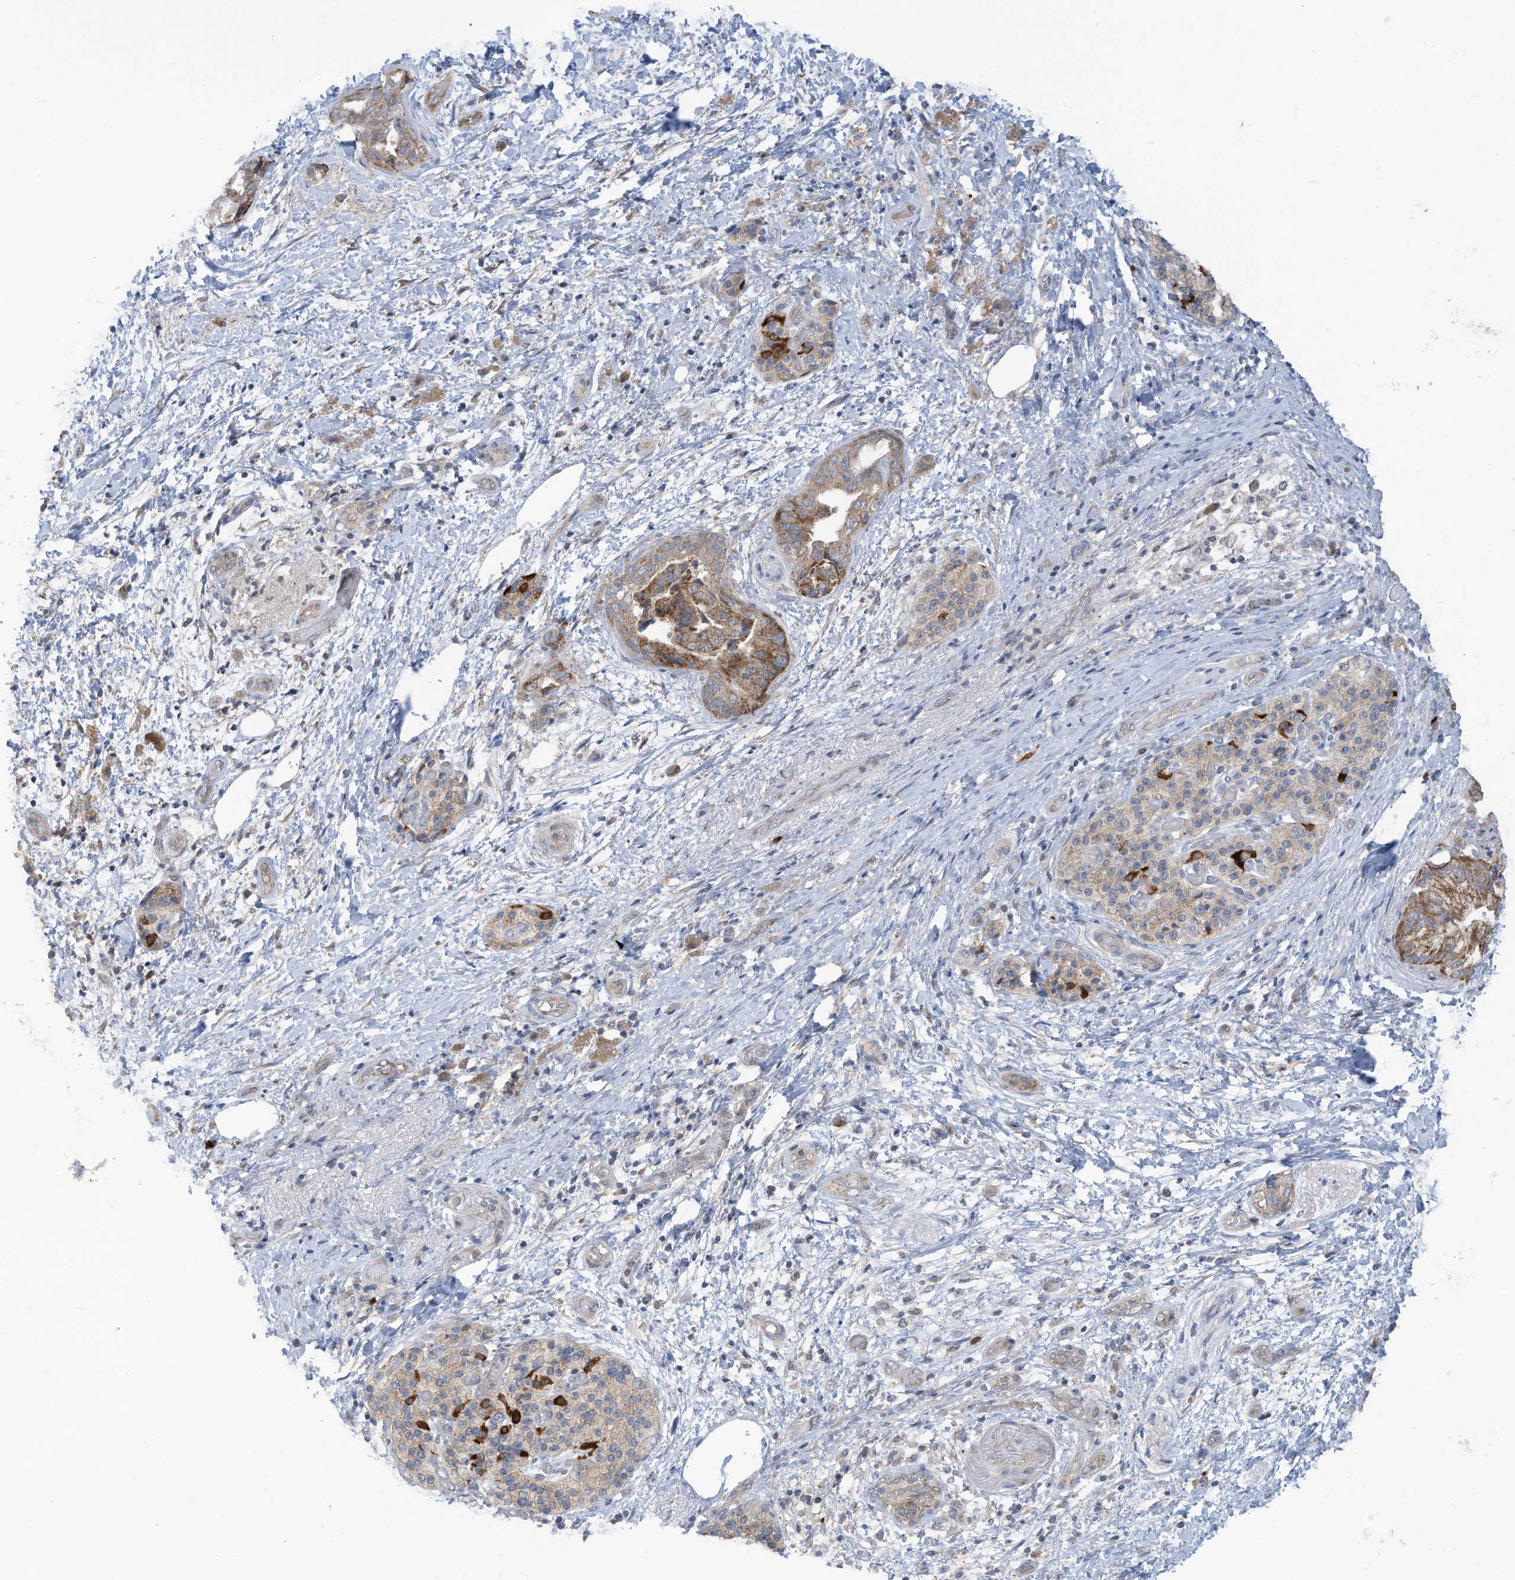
{"staining": {"intensity": "moderate", "quantity": "25%-75%", "location": "cytoplasmic/membranous"}, "tissue": "pancreatic cancer", "cell_type": "Tumor cells", "image_type": "cancer", "snomed": [{"axis": "morphology", "description": "Normal tissue, NOS"}, {"axis": "morphology", "description": "Adenocarcinoma, NOS"}, {"axis": "topography", "description": "Pancreas"}, {"axis": "topography", "description": "Peripheral nerve tissue"}], "caption": "This image reveals immunohistochemistry staining of pancreatic cancer (adenocarcinoma), with medium moderate cytoplasmic/membranous positivity in approximately 25%-75% of tumor cells.", "gene": "SCGB1D2", "patient": {"sex": "female", "age": 63}}